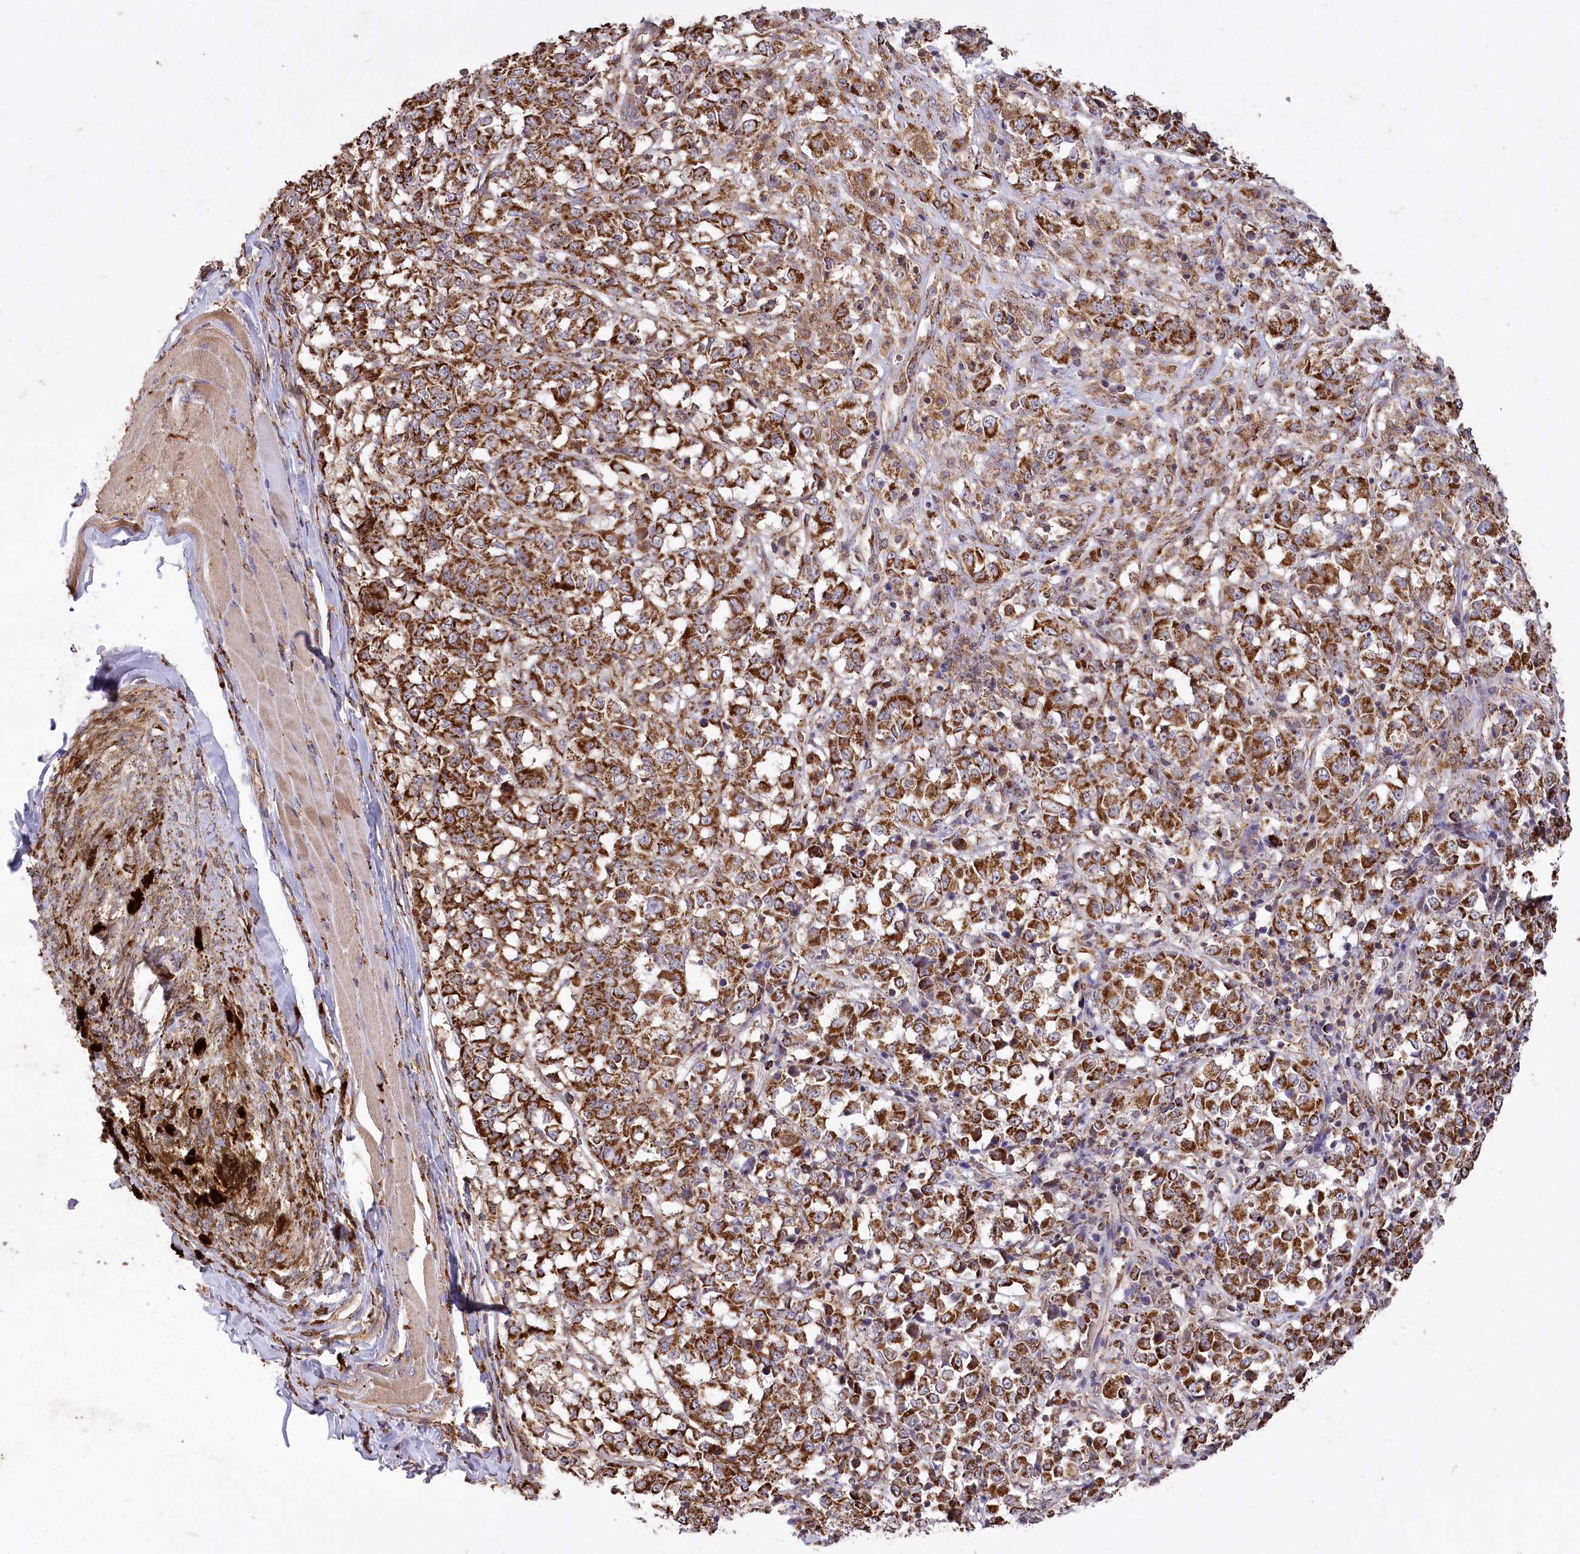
{"staining": {"intensity": "strong", "quantity": ">75%", "location": "cytoplasmic/membranous"}, "tissue": "melanoma", "cell_type": "Tumor cells", "image_type": "cancer", "snomed": [{"axis": "morphology", "description": "Malignant melanoma, NOS"}, {"axis": "topography", "description": "Skin"}], "caption": "About >75% of tumor cells in malignant melanoma display strong cytoplasmic/membranous protein positivity as visualized by brown immunohistochemical staining.", "gene": "CARD19", "patient": {"sex": "female", "age": 72}}